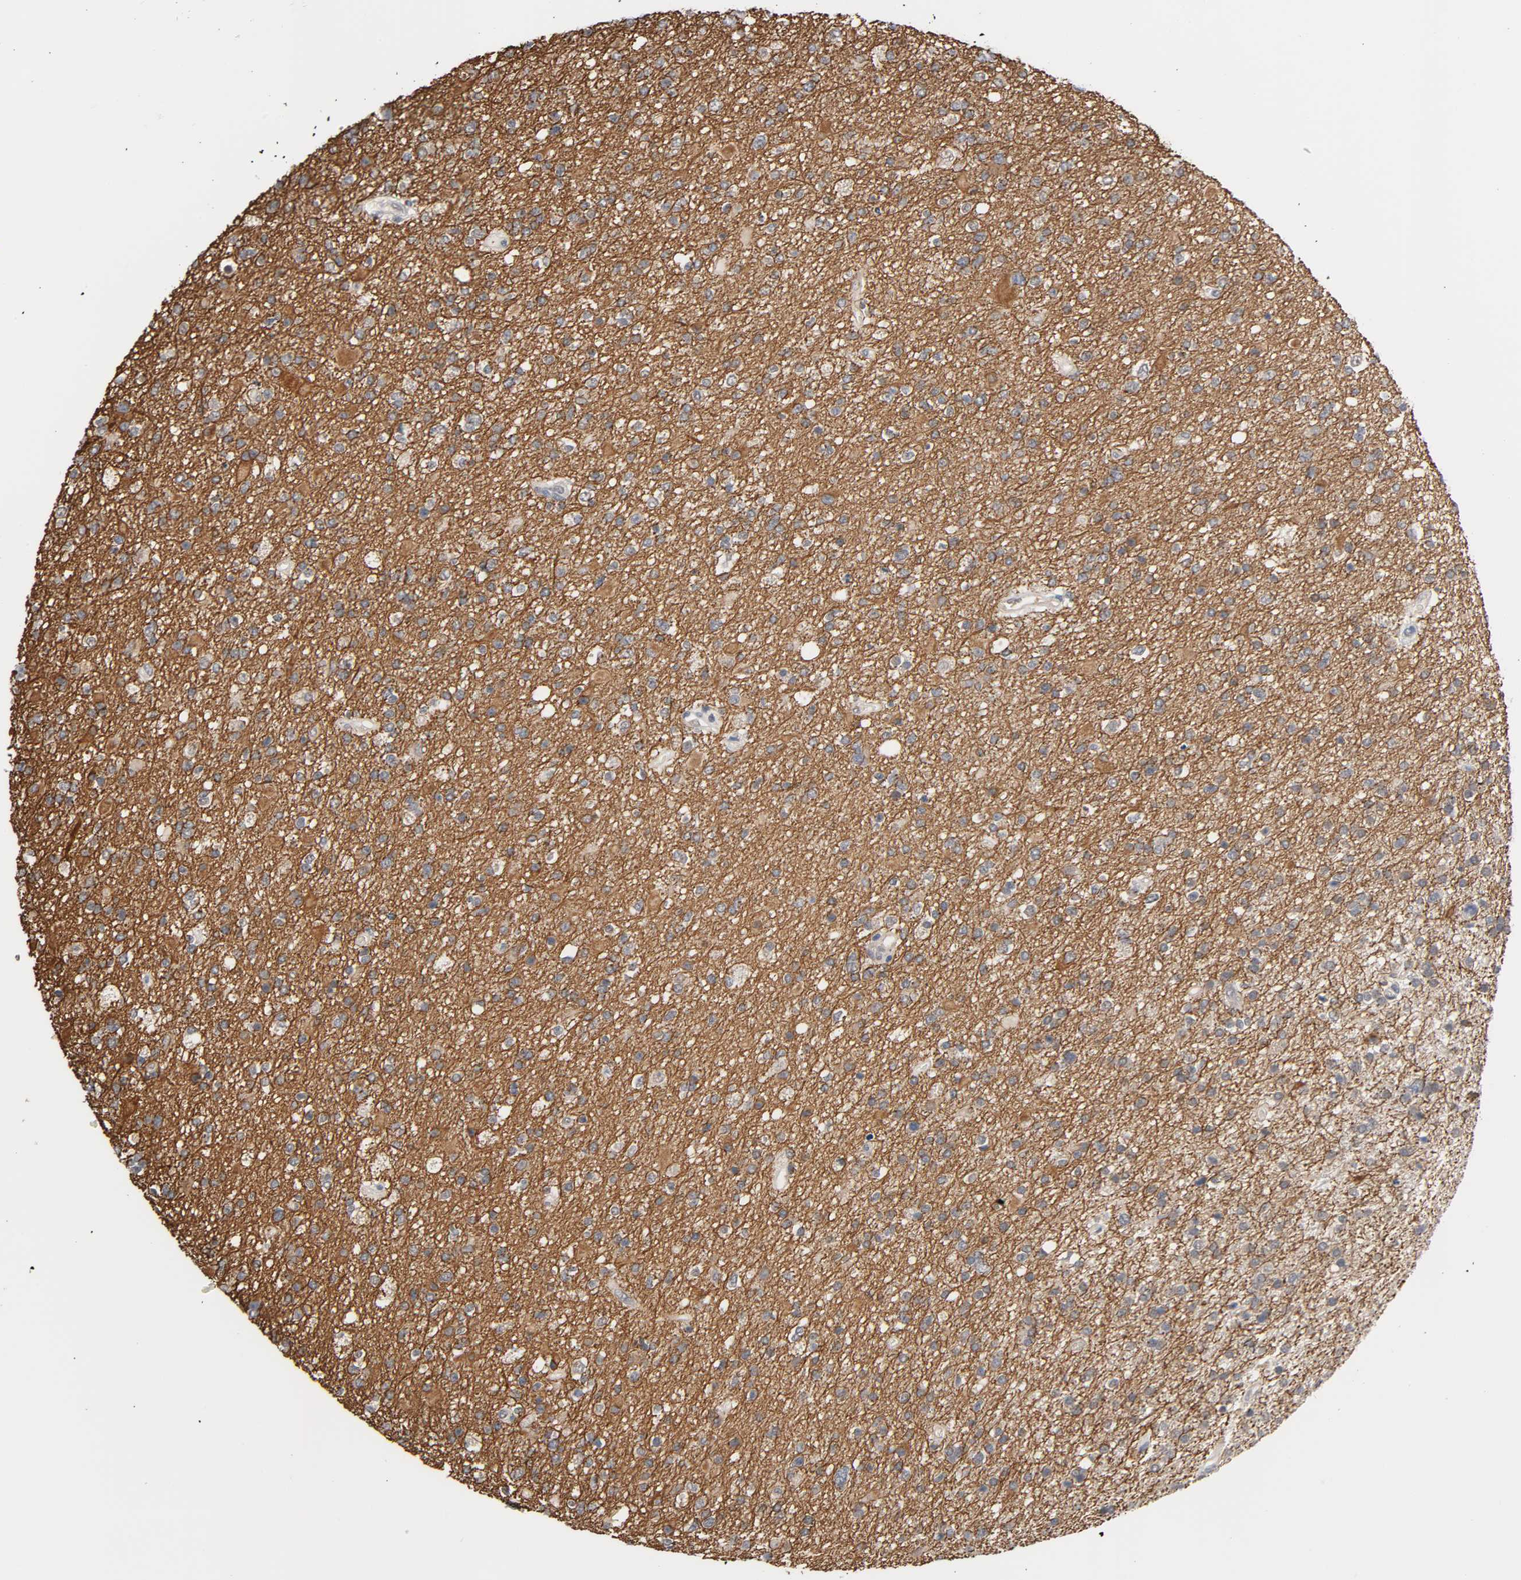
{"staining": {"intensity": "weak", "quantity": "<25%", "location": "cytoplasmic/membranous"}, "tissue": "glioma", "cell_type": "Tumor cells", "image_type": "cancer", "snomed": [{"axis": "morphology", "description": "Glioma, malignant, High grade"}, {"axis": "topography", "description": "Brain"}], "caption": "An IHC photomicrograph of malignant glioma (high-grade) is shown. There is no staining in tumor cells of malignant glioma (high-grade).", "gene": "ACSS2", "patient": {"sex": "male", "age": 33}}